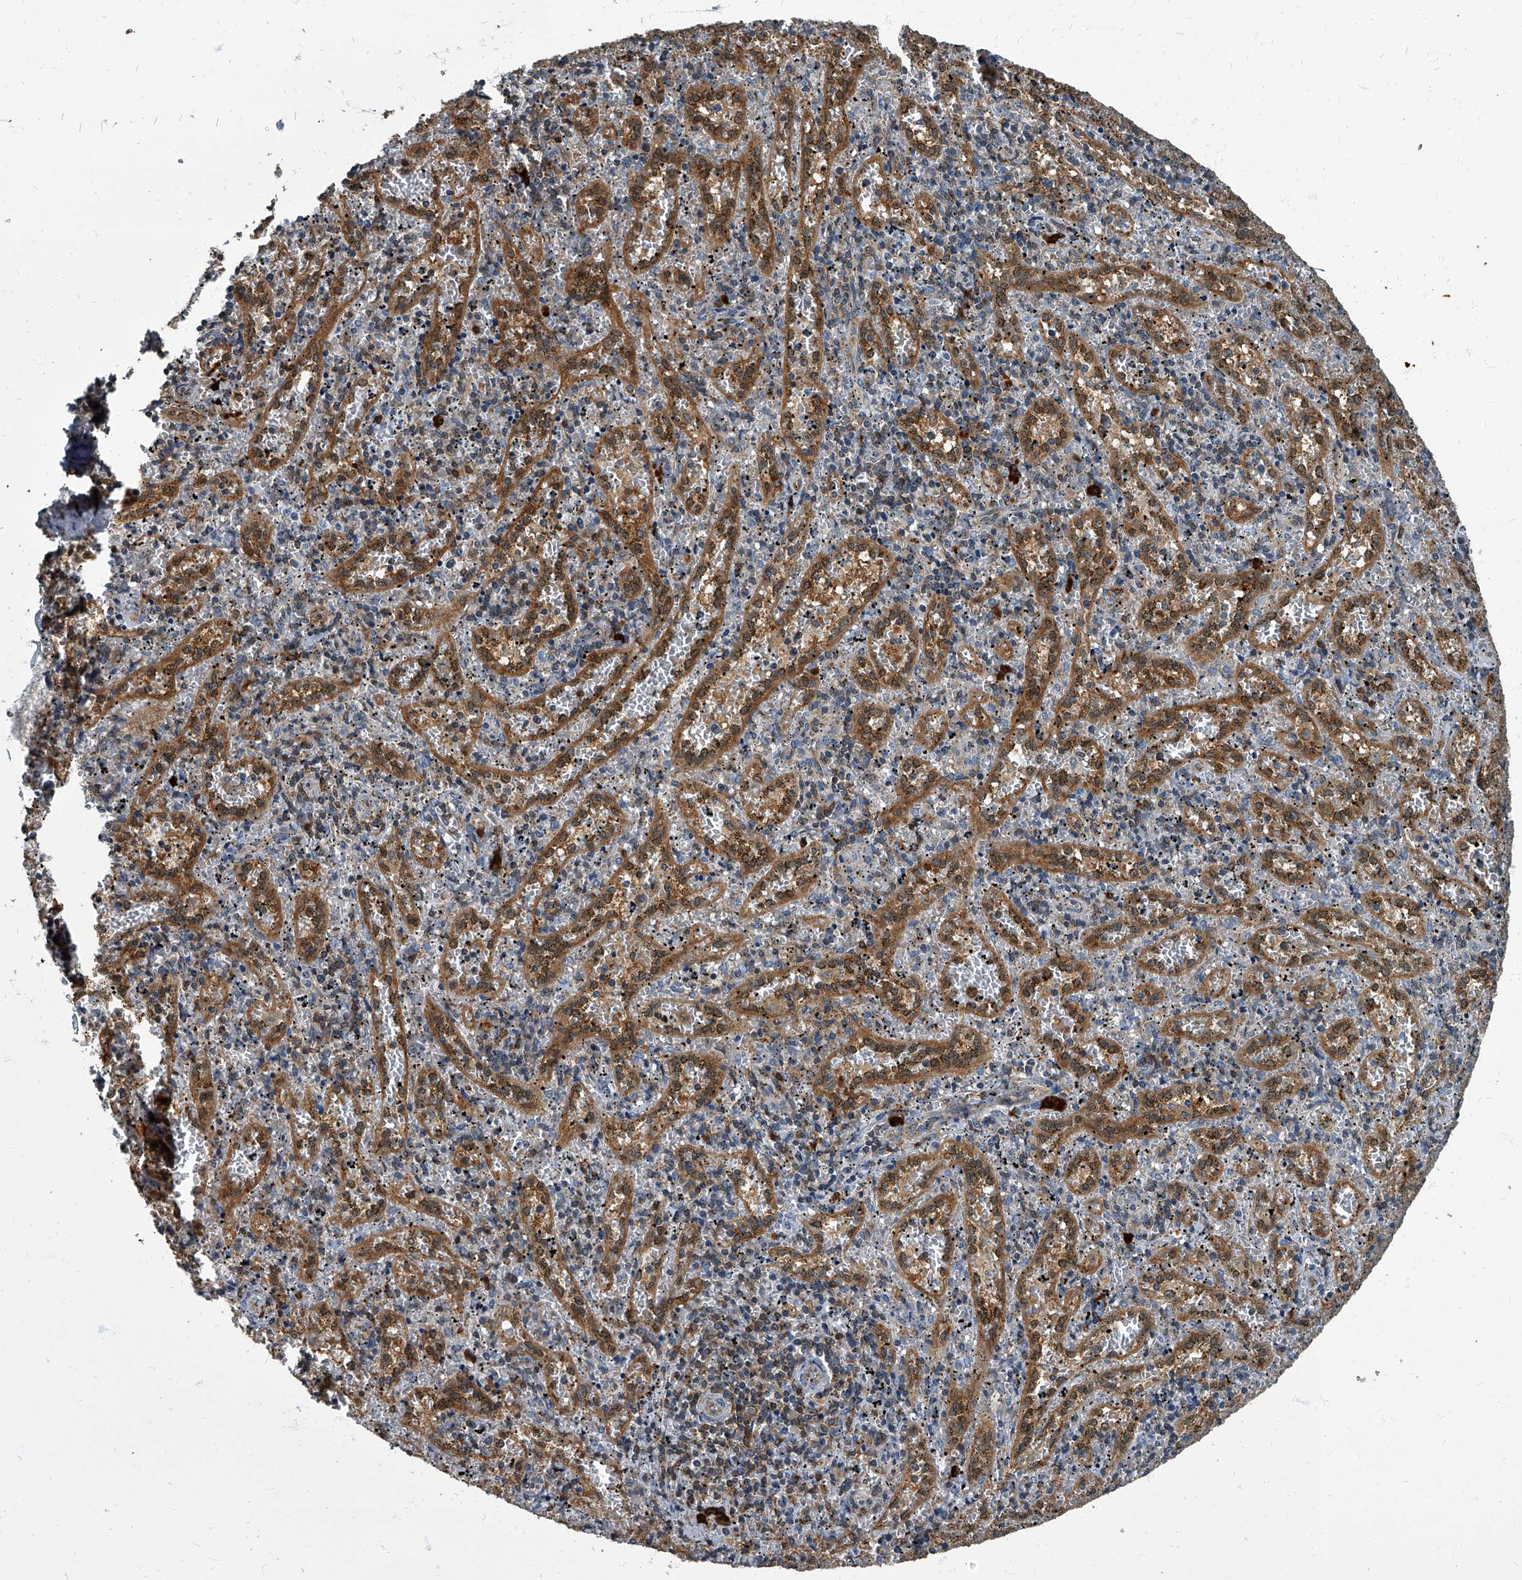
{"staining": {"intensity": "strong", "quantity": "<25%", "location": "cytoplasmic/membranous"}, "tissue": "spleen", "cell_type": "Cells in red pulp", "image_type": "normal", "snomed": [{"axis": "morphology", "description": "Normal tissue, NOS"}, {"axis": "topography", "description": "Spleen"}], "caption": "DAB immunohistochemical staining of normal human spleen displays strong cytoplasmic/membranous protein staining in about <25% of cells in red pulp.", "gene": "CDV3", "patient": {"sex": "male", "age": 11}}